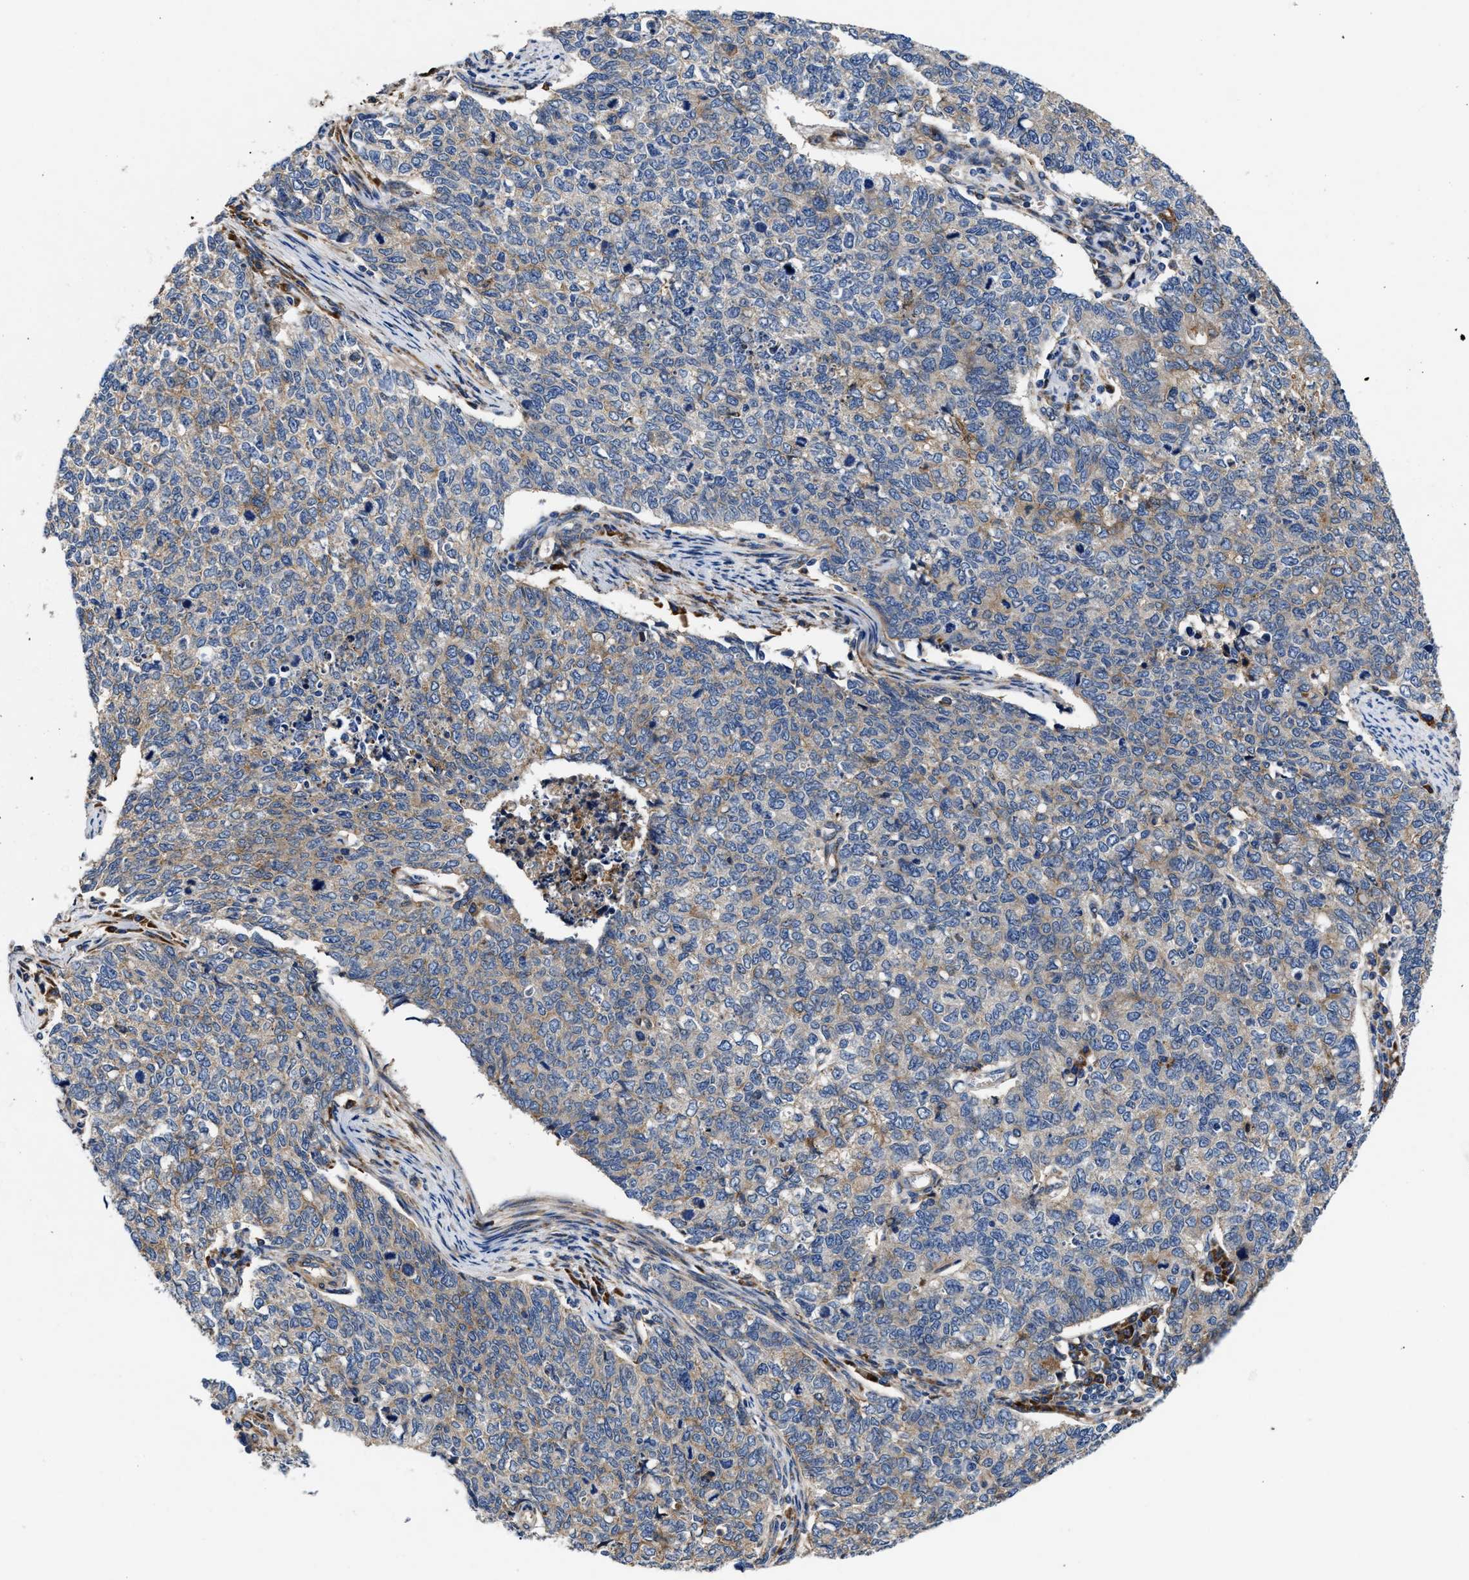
{"staining": {"intensity": "weak", "quantity": "25%-75%", "location": "cytoplasmic/membranous"}, "tissue": "cervical cancer", "cell_type": "Tumor cells", "image_type": "cancer", "snomed": [{"axis": "morphology", "description": "Squamous cell carcinoma, NOS"}, {"axis": "topography", "description": "Cervix"}], "caption": "Tumor cells display weak cytoplasmic/membranous expression in approximately 25%-75% of cells in cervical cancer. (Stains: DAB in brown, nuclei in blue, Microscopy: brightfield microscopy at high magnification).", "gene": "SLC12A2", "patient": {"sex": "female", "age": 63}}